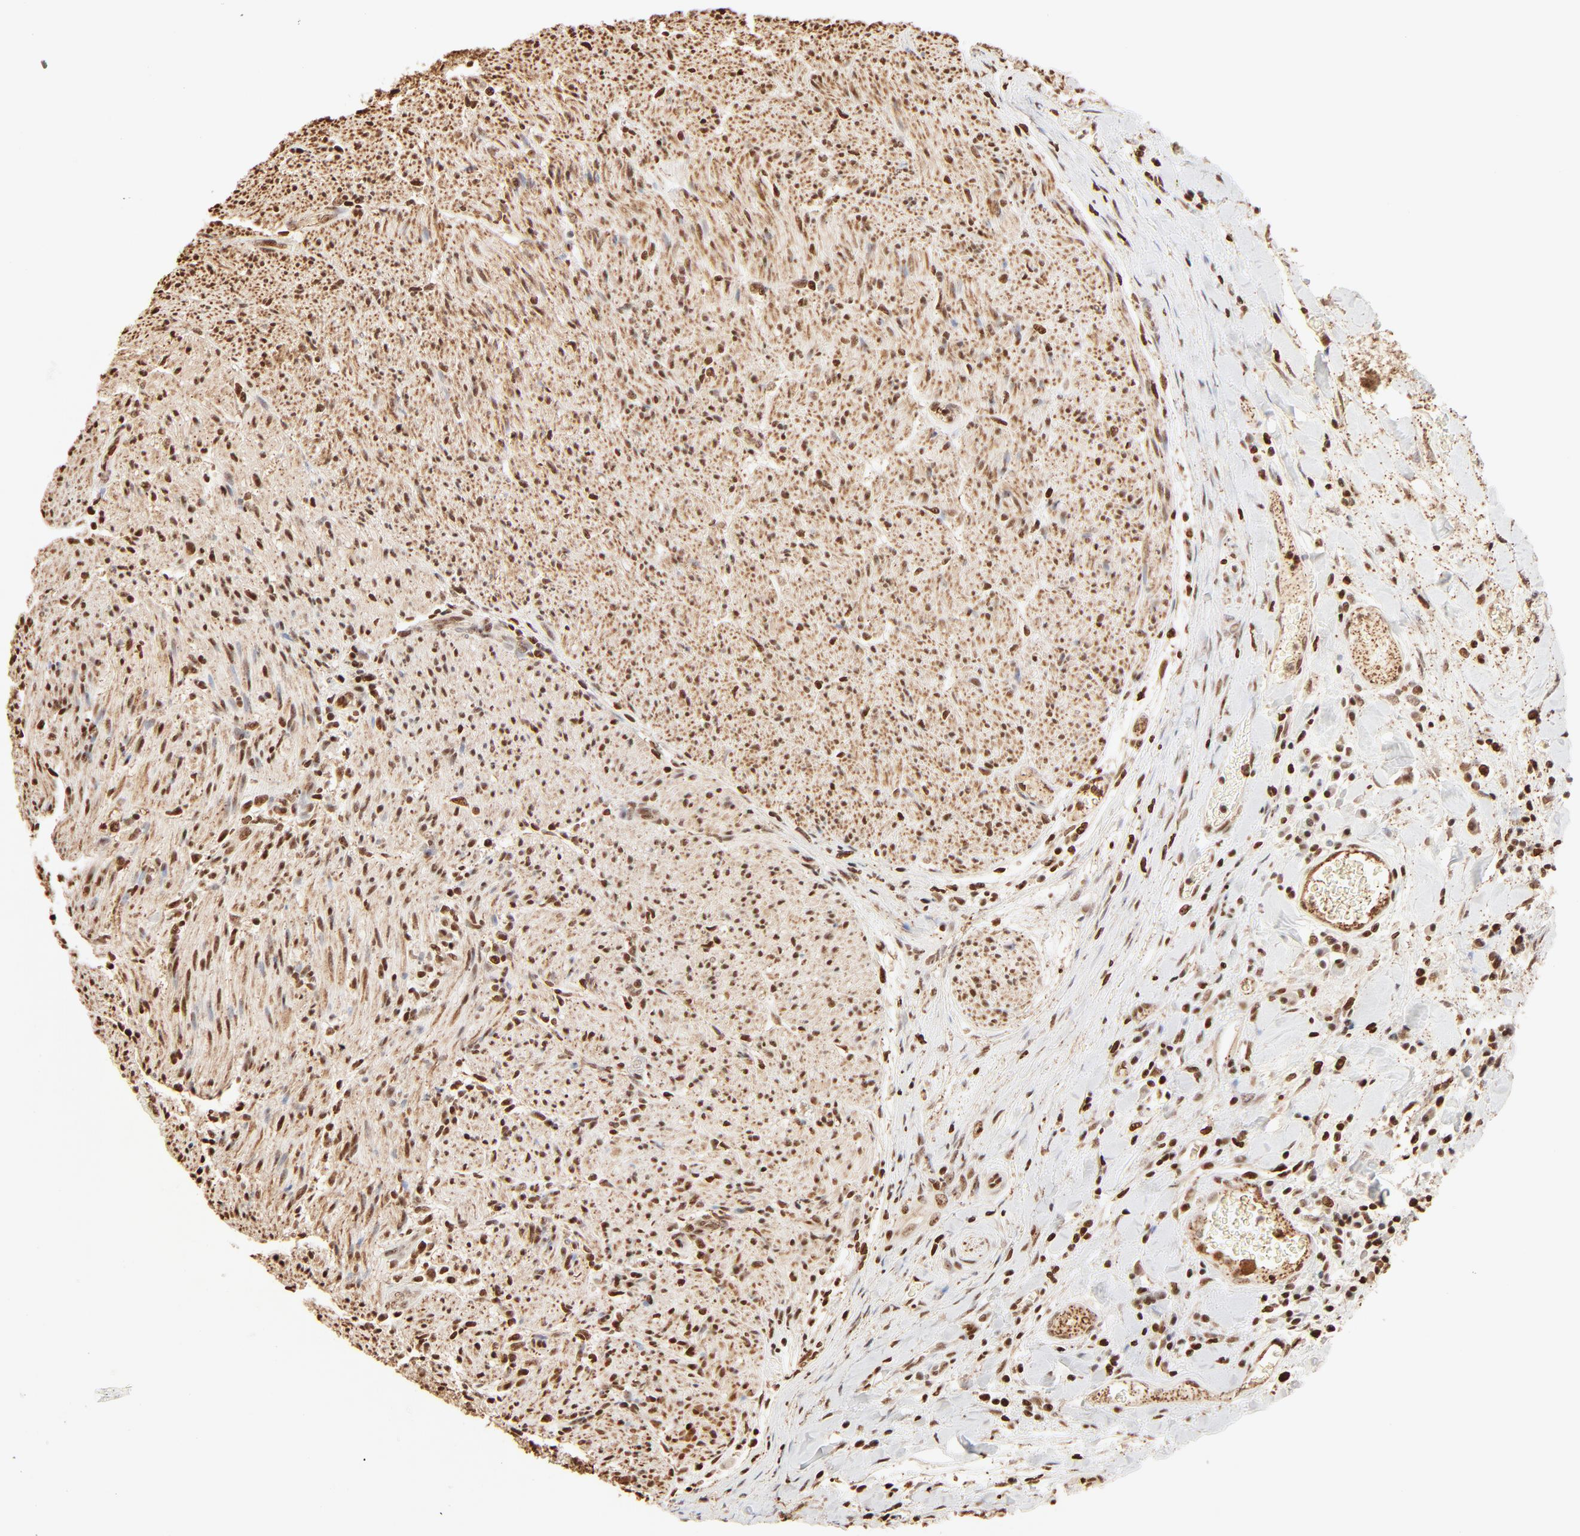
{"staining": {"intensity": "moderate", "quantity": ">75%", "location": "cytoplasmic/membranous,nuclear"}, "tissue": "liver cancer", "cell_type": "Tumor cells", "image_type": "cancer", "snomed": [{"axis": "morphology", "description": "Cholangiocarcinoma"}, {"axis": "topography", "description": "Liver"}], "caption": "Human liver cholangiocarcinoma stained with a protein marker demonstrates moderate staining in tumor cells.", "gene": "FAM50A", "patient": {"sex": "male", "age": 58}}